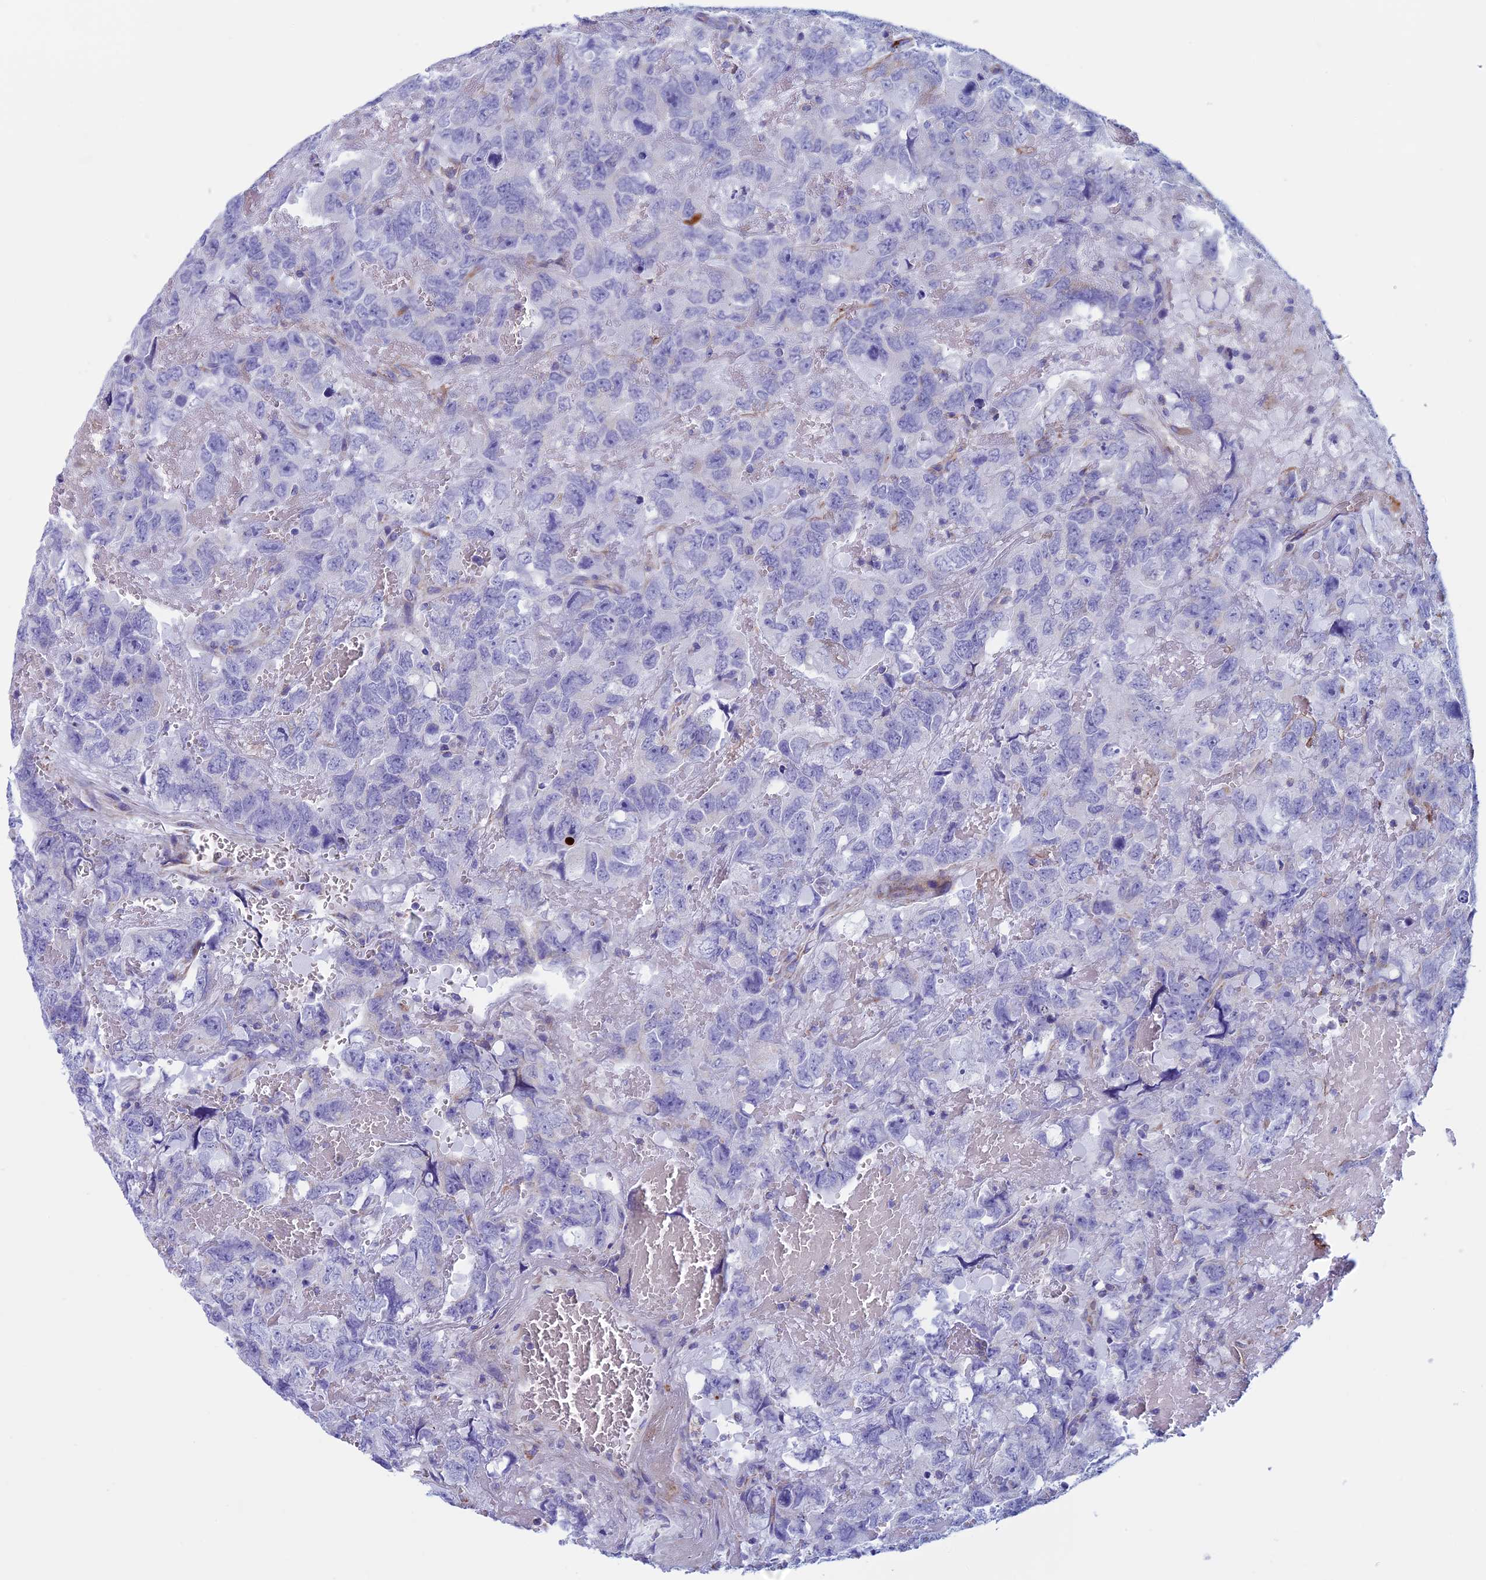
{"staining": {"intensity": "negative", "quantity": "none", "location": "none"}, "tissue": "testis cancer", "cell_type": "Tumor cells", "image_type": "cancer", "snomed": [{"axis": "morphology", "description": "Carcinoma, Embryonal, NOS"}, {"axis": "topography", "description": "Testis"}], "caption": "An image of testis embryonal carcinoma stained for a protein displays no brown staining in tumor cells. (Brightfield microscopy of DAB IHC at high magnification).", "gene": "NDUFB9", "patient": {"sex": "male", "age": 45}}